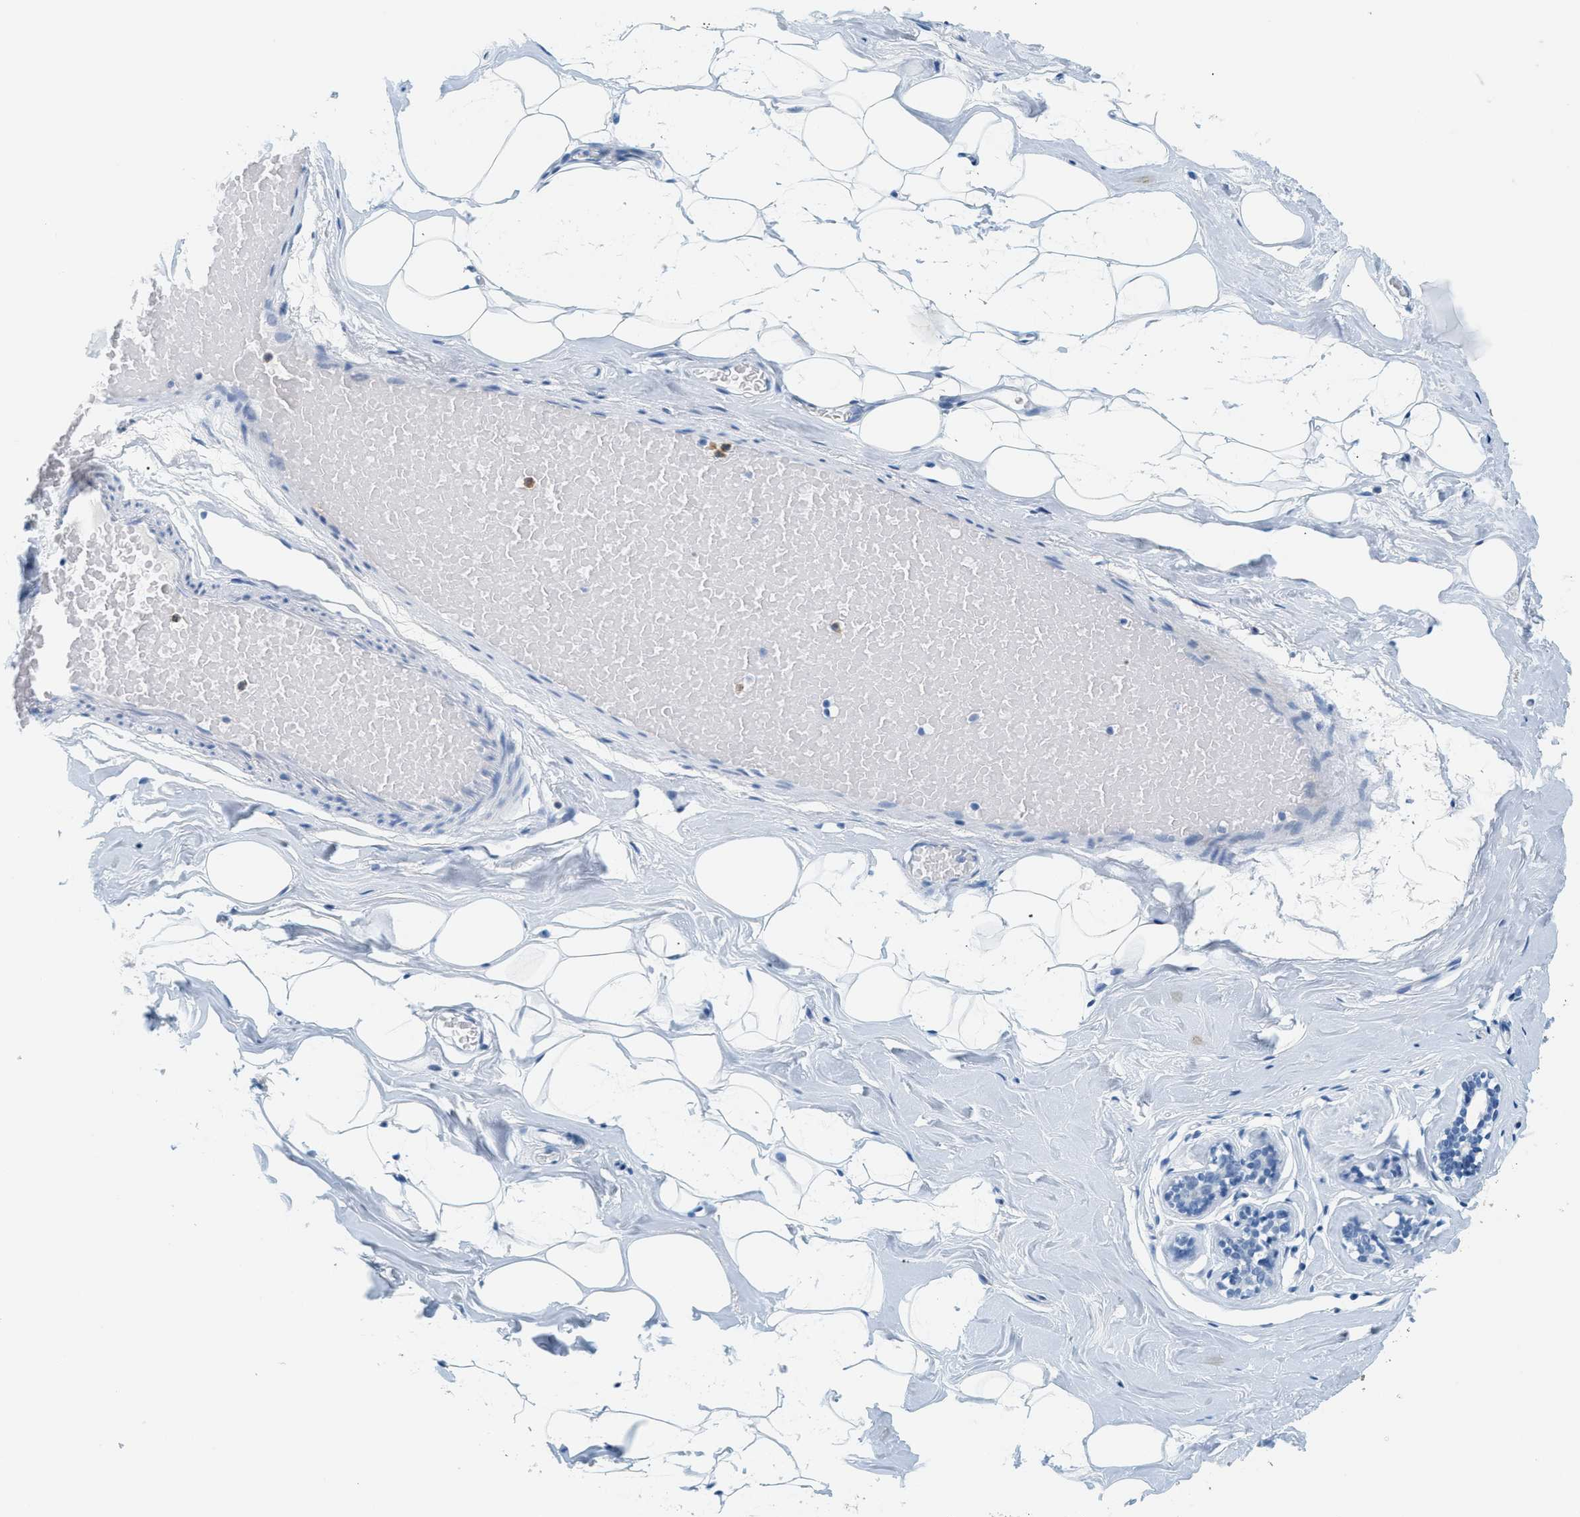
{"staining": {"intensity": "negative", "quantity": "none", "location": "none"}, "tissue": "breast", "cell_type": "Adipocytes", "image_type": "normal", "snomed": [{"axis": "morphology", "description": "Normal tissue, NOS"}, {"axis": "topography", "description": "Breast"}], "caption": "The immunohistochemistry histopathology image has no significant expression in adipocytes of breast.", "gene": "LCN2", "patient": {"sex": "female", "age": 75}}